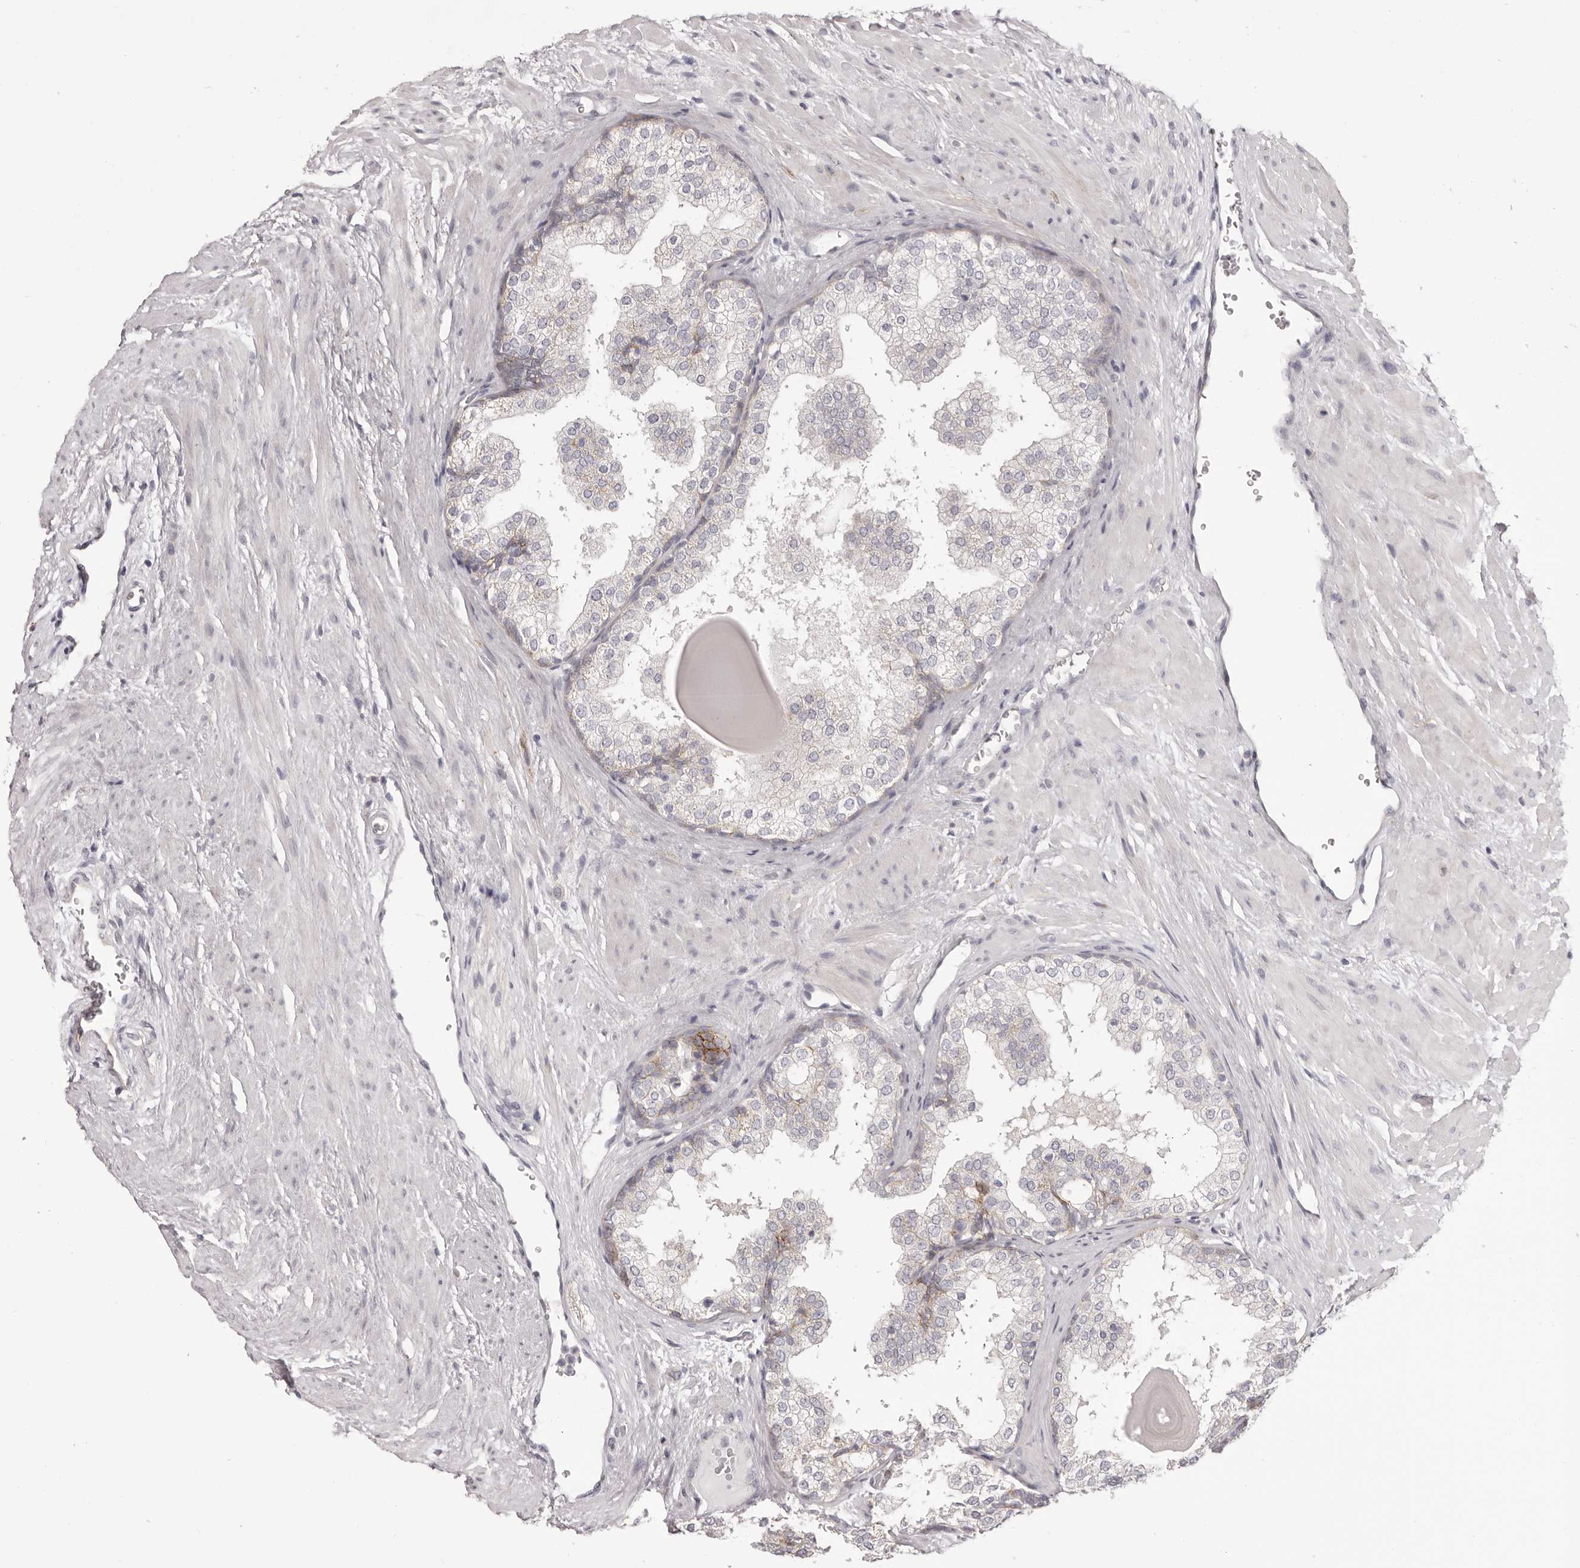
{"staining": {"intensity": "moderate", "quantity": "<25%", "location": "cytoplasmic/membranous"}, "tissue": "prostate", "cell_type": "Glandular cells", "image_type": "normal", "snomed": [{"axis": "morphology", "description": "Normal tissue, NOS"}, {"axis": "topography", "description": "Prostate"}], "caption": "Protein analysis of normal prostate reveals moderate cytoplasmic/membranous expression in approximately <25% of glandular cells. (DAB (3,3'-diaminobenzidine) IHC with brightfield microscopy, high magnification).", "gene": "OTUD3", "patient": {"sex": "male", "age": 48}}